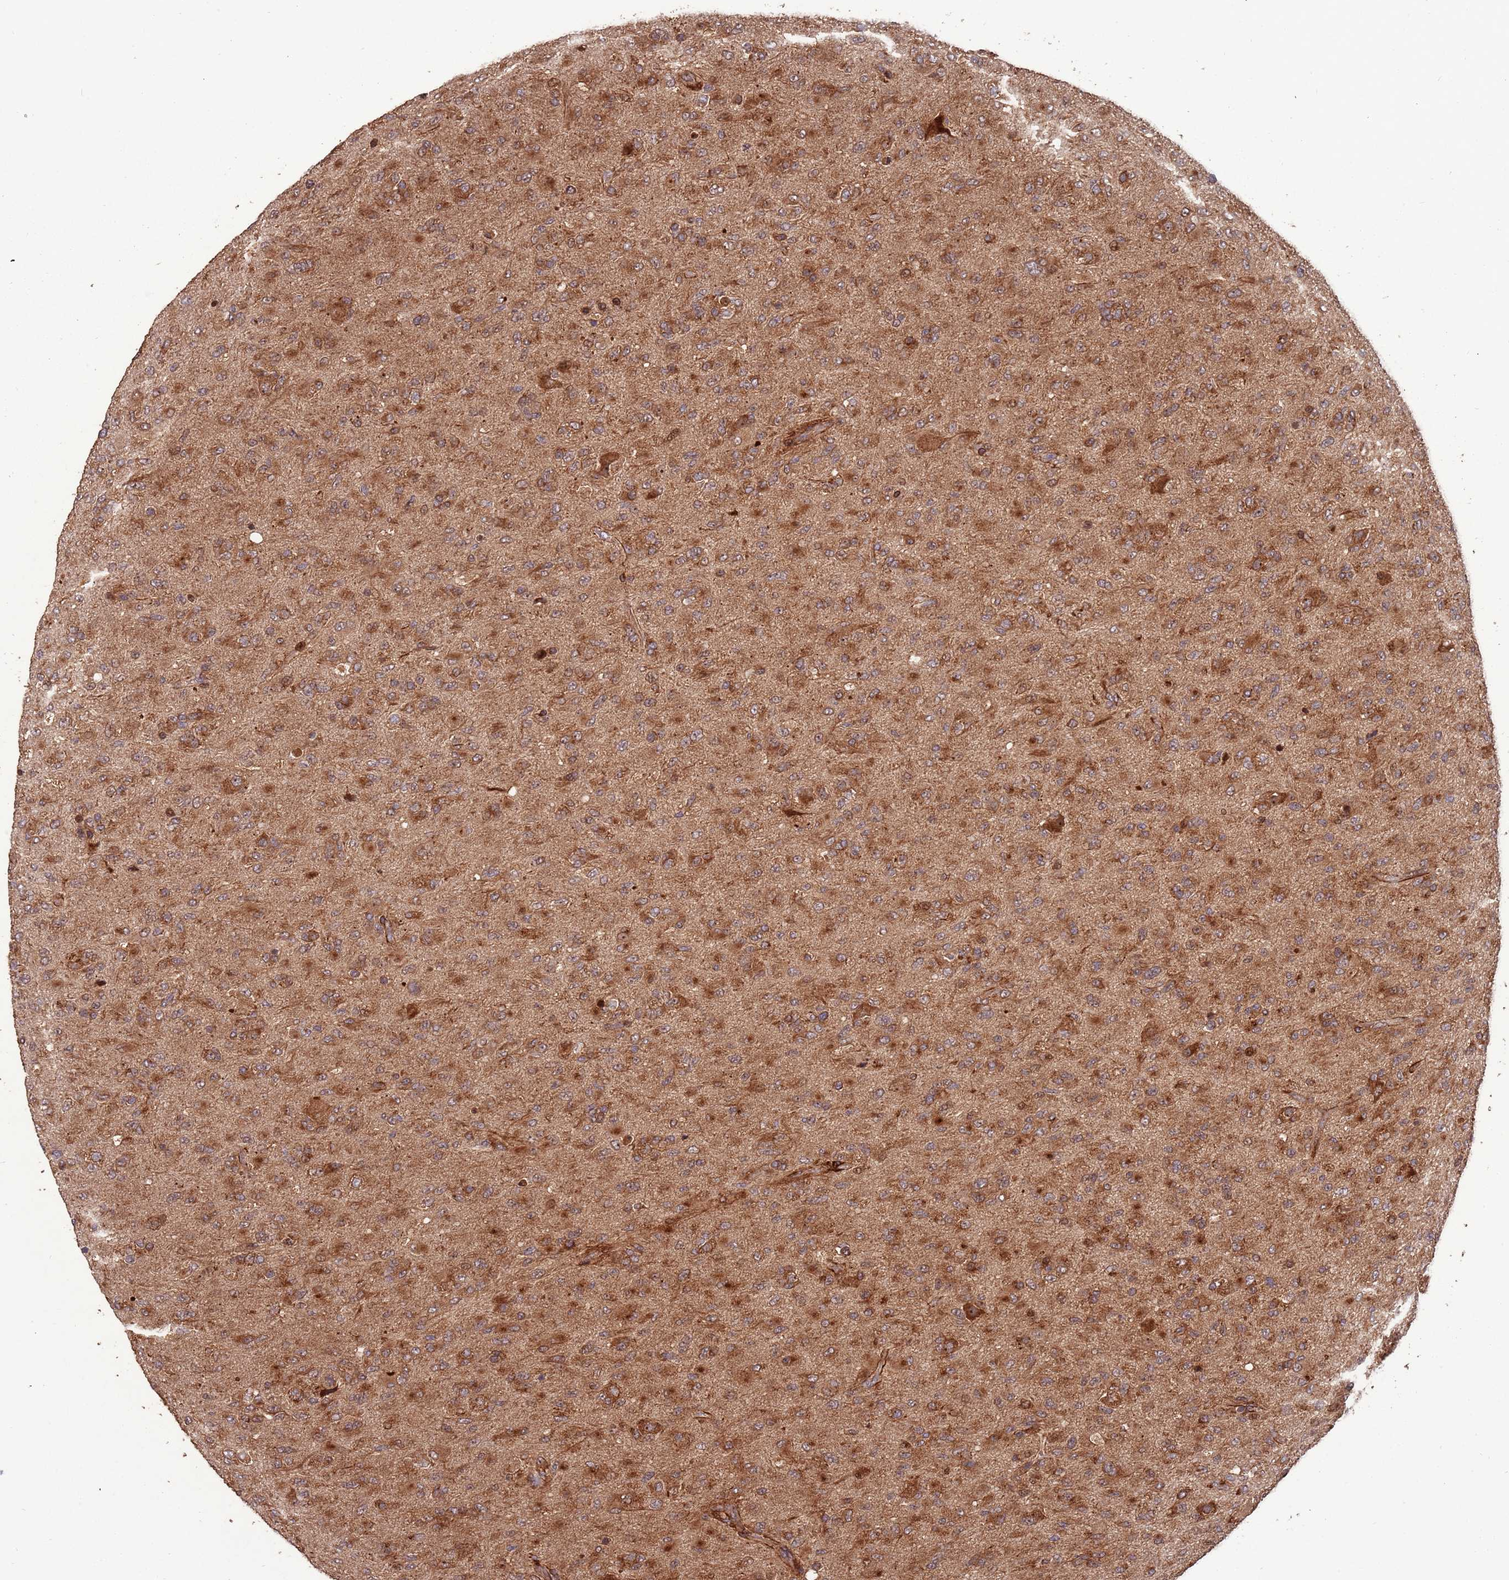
{"staining": {"intensity": "moderate", "quantity": ">75%", "location": "cytoplasmic/membranous"}, "tissue": "glioma", "cell_type": "Tumor cells", "image_type": "cancer", "snomed": [{"axis": "morphology", "description": "Glioma, malignant, Low grade"}, {"axis": "topography", "description": "Brain"}], "caption": "Protein staining by IHC shows moderate cytoplasmic/membranous staining in about >75% of tumor cells in glioma.", "gene": "ZNF428", "patient": {"sex": "male", "age": 65}}